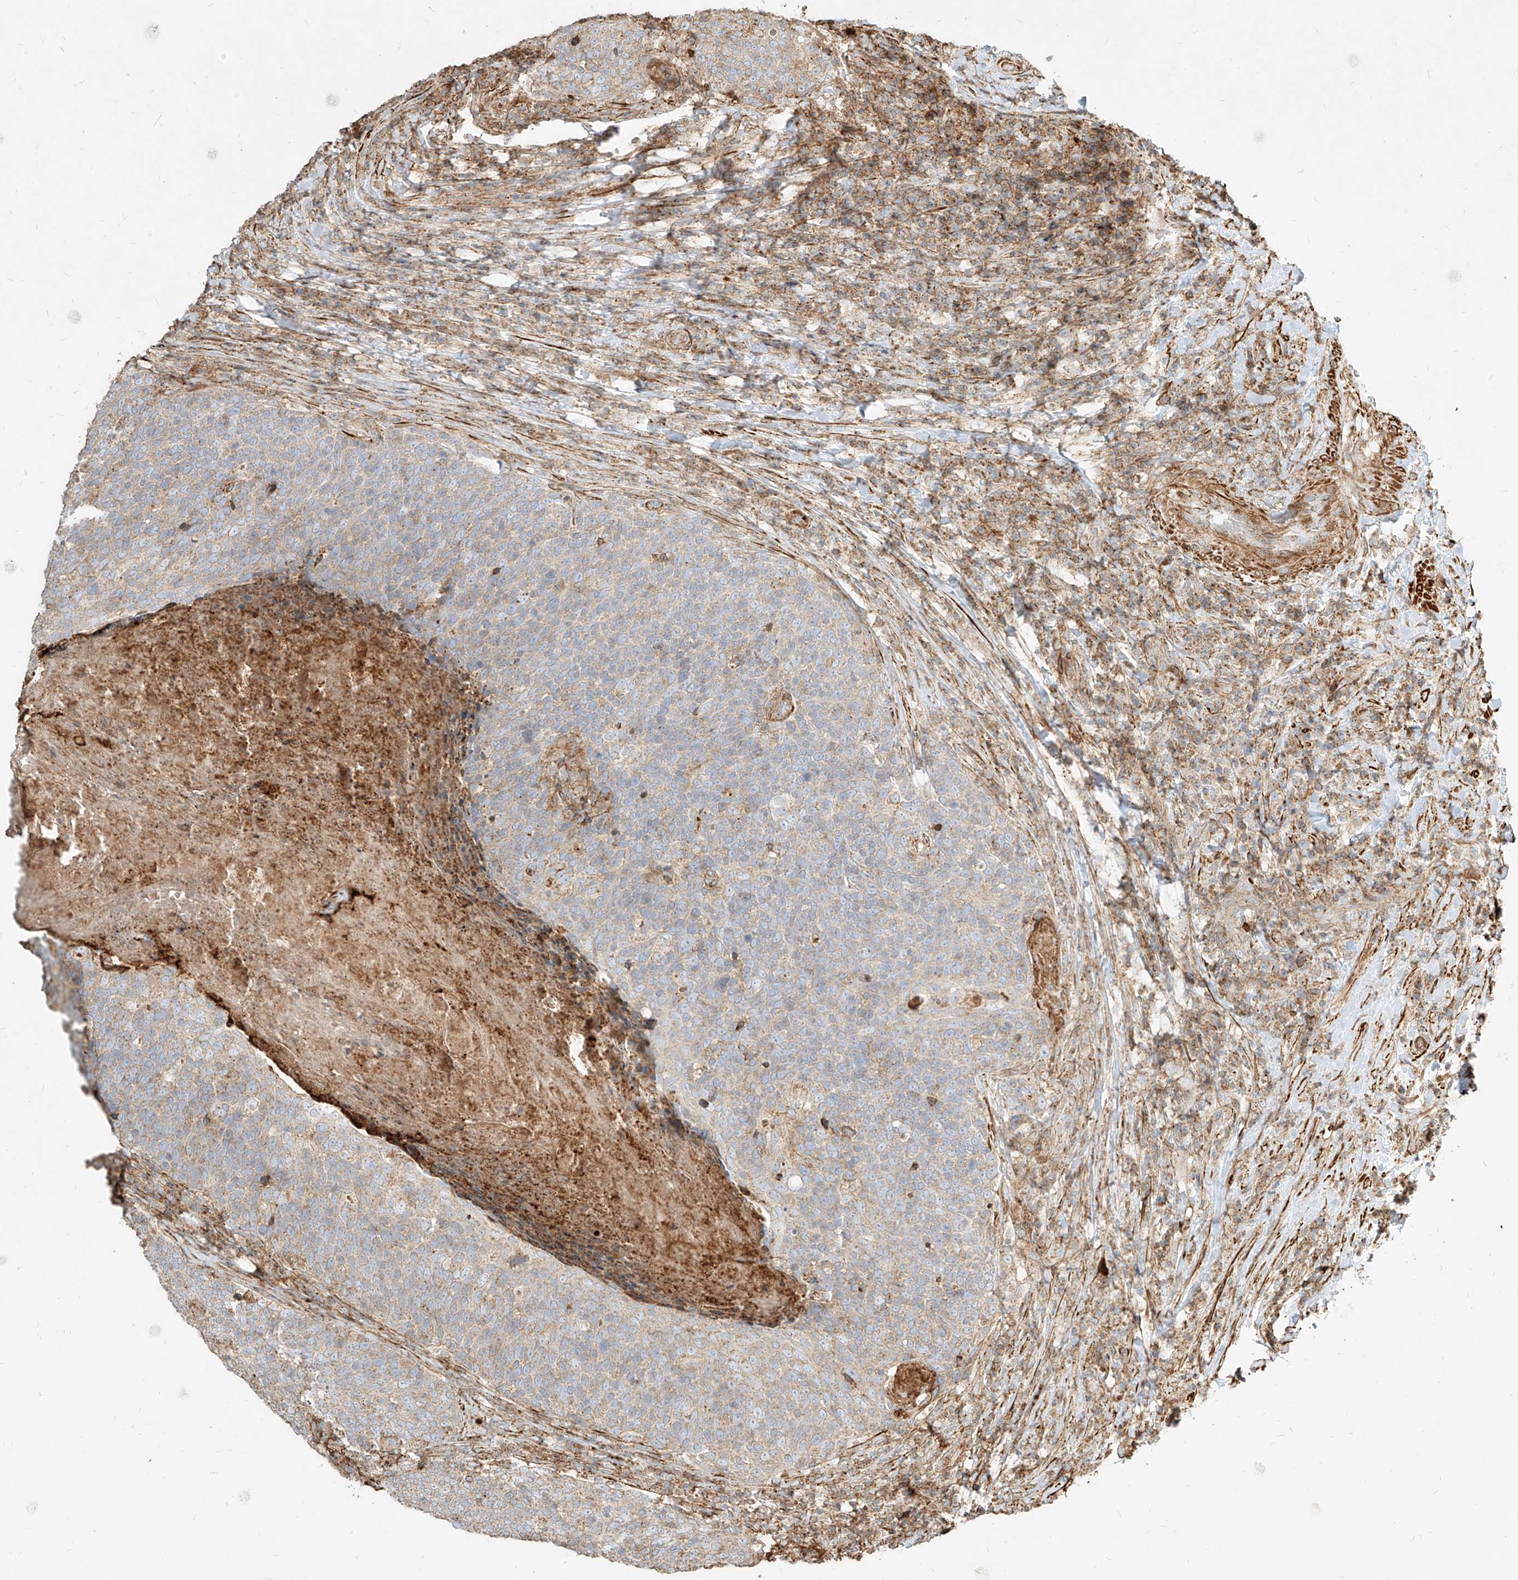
{"staining": {"intensity": "weak", "quantity": "25%-75%", "location": "cytoplasmic/membranous"}, "tissue": "head and neck cancer", "cell_type": "Tumor cells", "image_type": "cancer", "snomed": [{"axis": "morphology", "description": "Squamous cell carcinoma, NOS"}, {"axis": "morphology", "description": "Squamous cell carcinoma, metastatic, NOS"}, {"axis": "topography", "description": "Lymph node"}, {"axis": "topography", "description": "Head-Neck"}], "caption": "The image displays staining of squamous cell carcinoma (head and neck), revealing weak cytoplasmic/membranous protein positivity (brown color) within tumor cells. (DAB IHC with brightfield microscopy, high magnification).", "gene": "MTX2", "patient": {"sex": "male", "age": 62}}